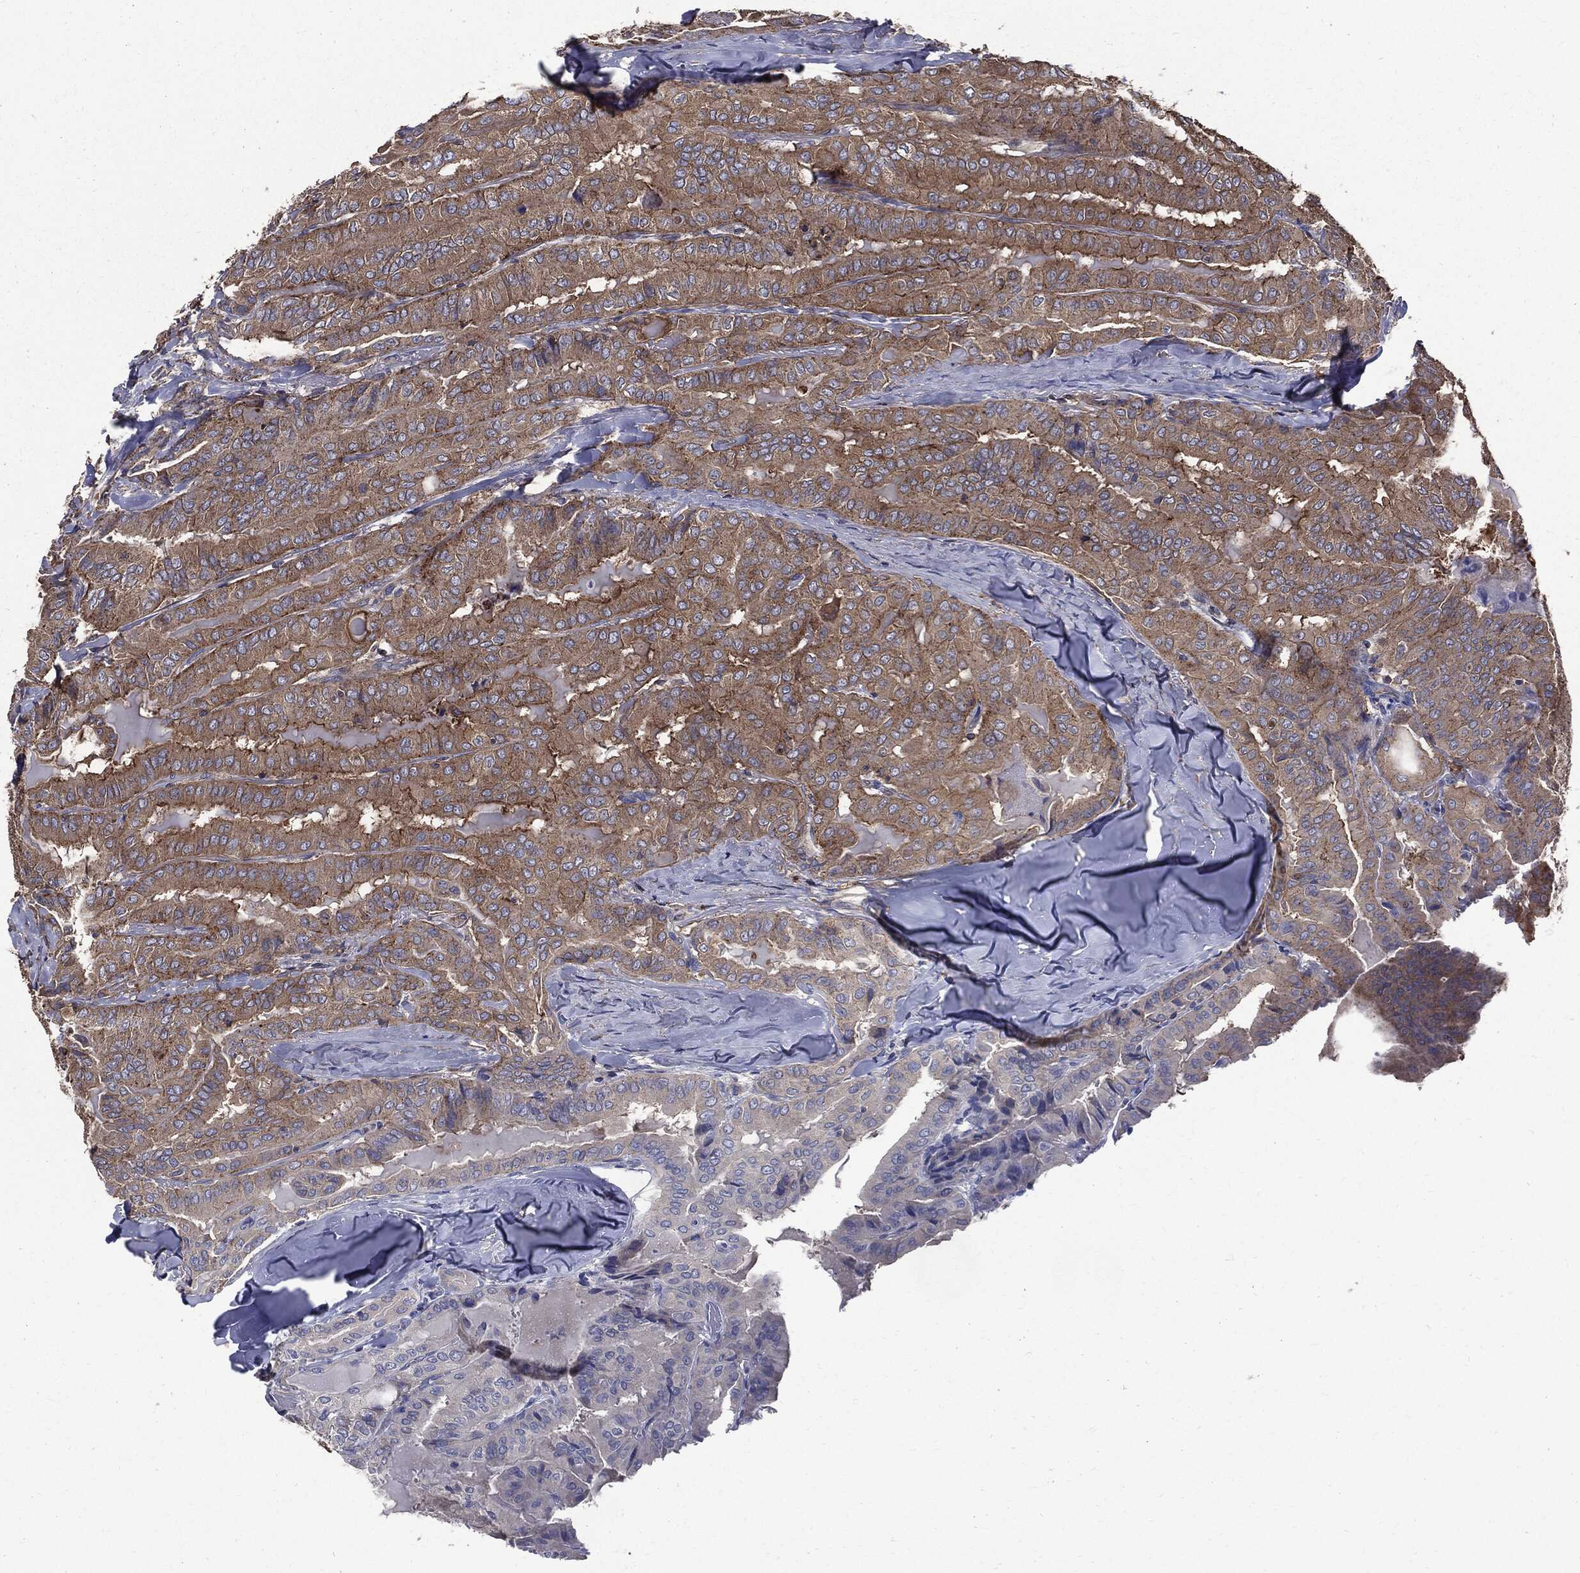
{"staining": {"intensity": "moderate", "quantity": ">75%", "location": "cytoplasmic/membranous"}, "tissue": "thyroid cancer", "cell_type": "Tumor cells", "image_type": "cancer", "snomed": [{"axis": "morphology", "description": "Papillary adenocarcinoma, NOS"}, {"axis": "topography", "description": "Thyroid gland"}], "caption": "Thyroid cancer stained with DAB (3,3'-diaminobenzidine) immunohistochemistry displays medium levels of moderate cytoplasmic/membranous positivity in approximately >75% of tumor cells.", "gene": "PDCD6IP", "patient": {"sex": "female", "age": 68}}